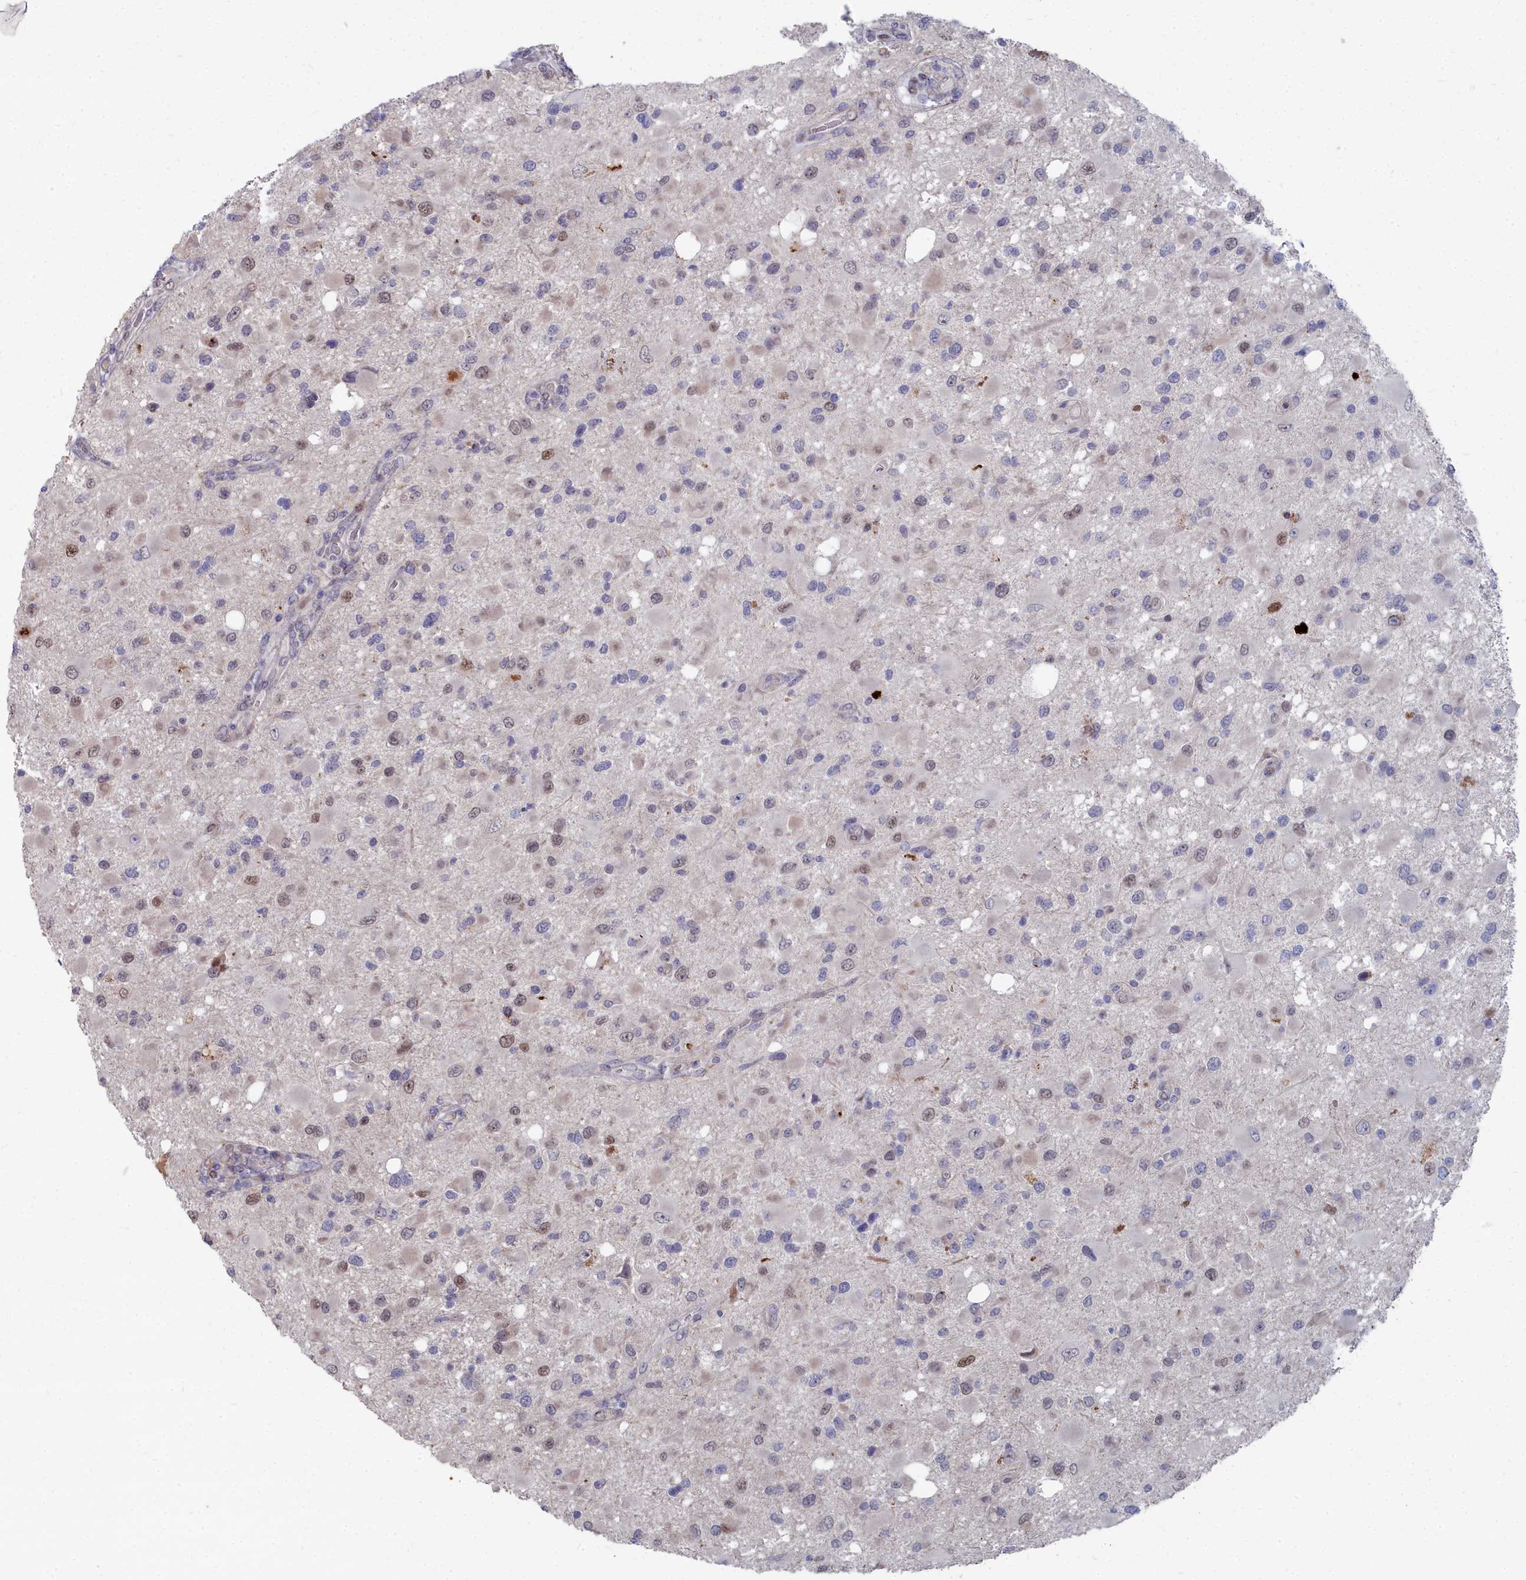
{"staining": {"intensity": "moderate", "quantity": "<25%", "location": "nuclear"}, "tissue": "glioma", "cell_type": "Tumor cells", "image_type": "cancer", "snomed": [{"axis": "morphology", "description": "Glioma, malignant, High grade"}, {"axis": "topography", "description": "Brain"}], "caption": "High-power microscopy captured an immunohistochemistry (IHC) micrograph of malignant glioma (high-grade), revealing moderate nuclear staining in approximately <25% of tumor cells.", "gene": "RPS27A", "patient": {"sex": "male", "age": 53}}